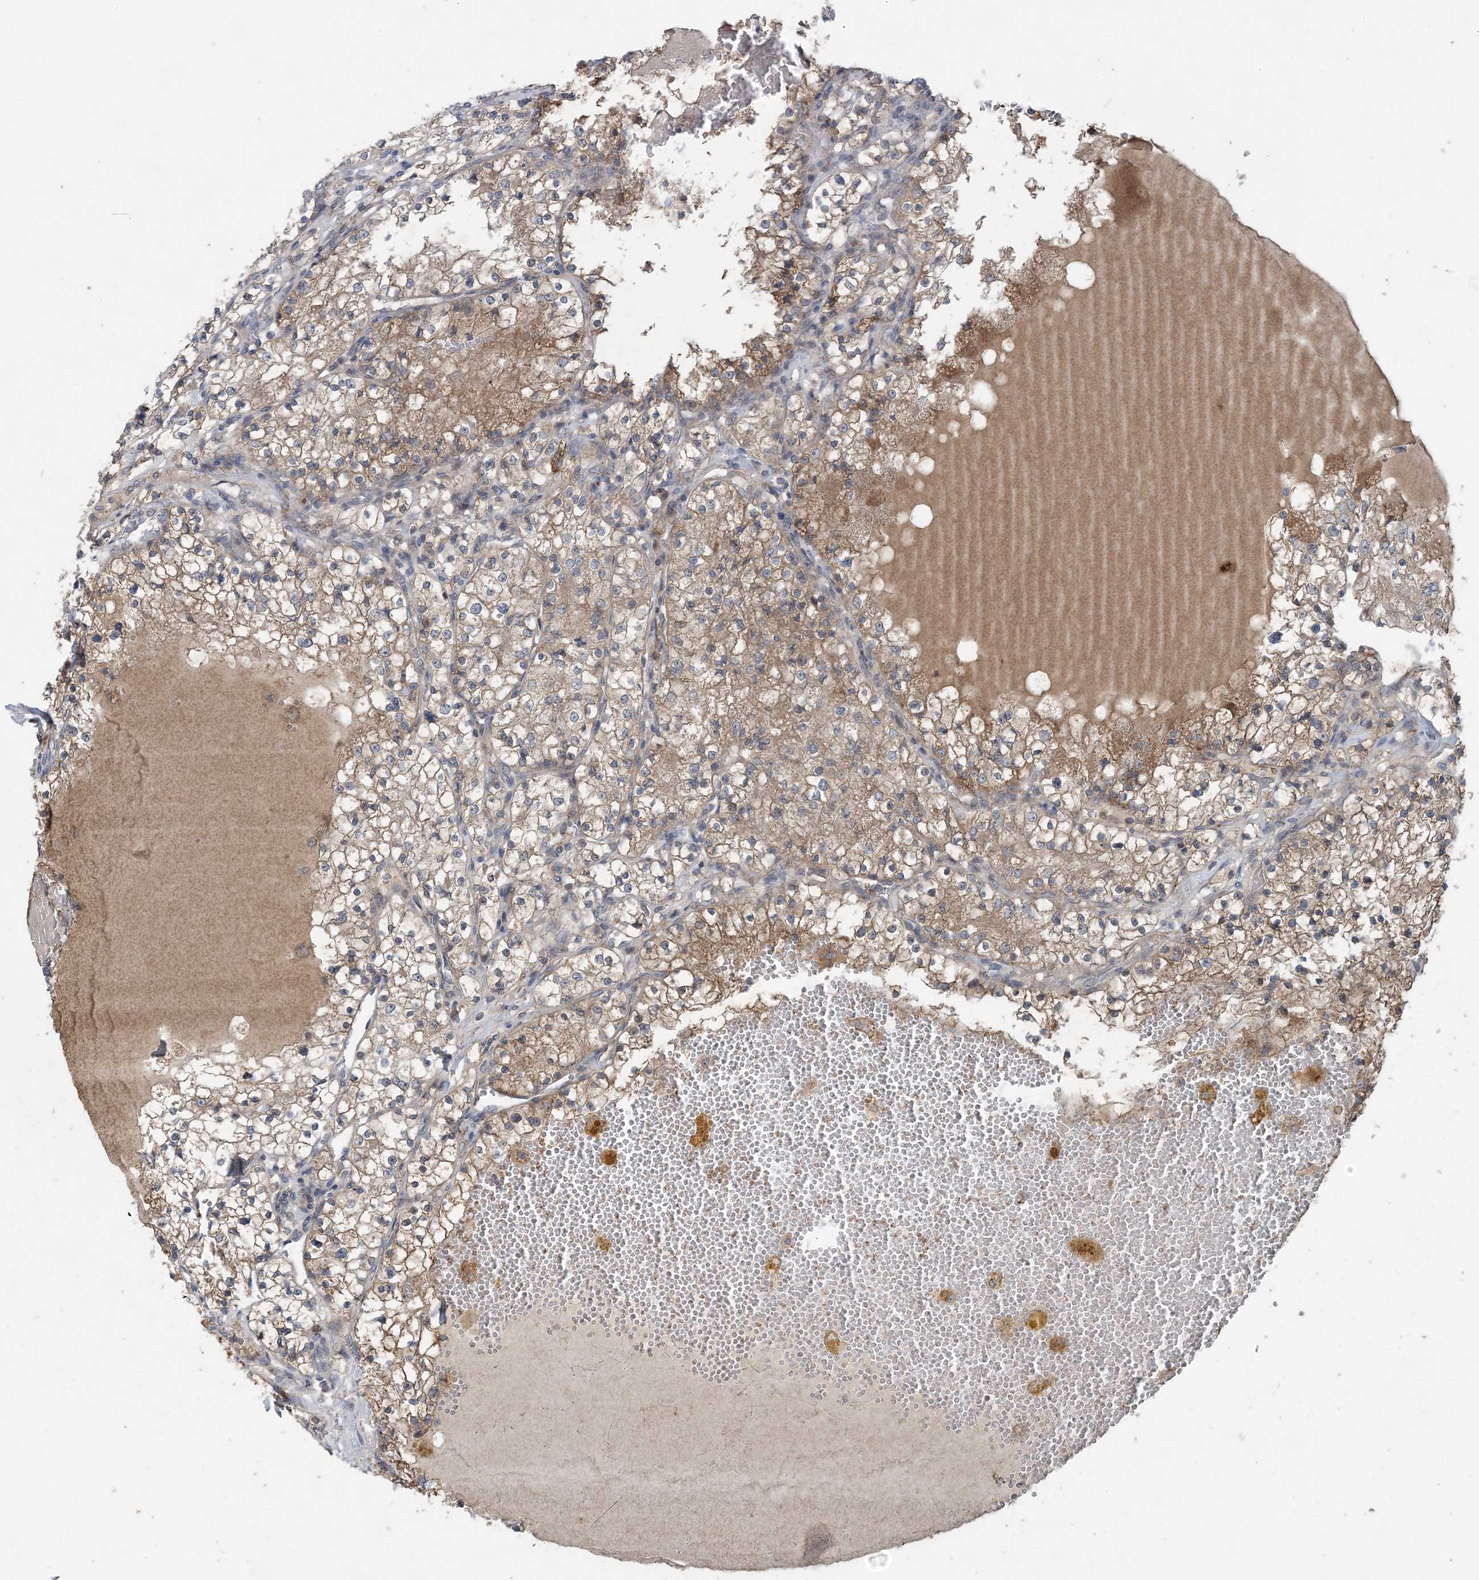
{"staining": {"intensity": "weak", "quantity": ">75%", "location": "cytoplasmic/membranous"}, "tissue": "renal cancer", "cell_type": "Tumor cells", "image_type": "cancer", "snomed": [{"axis": "morphology", "description": "Normal tissue, NOS"}, {"axis": "morphology", "description": "Adenocarcinoma, NOS"}, {"axis": "topography", "description": "Kidney"}], "caption": "This image shows immunohistochemistry staining of adenocarcinoma (renal), with low weak cytoplasmic/membranous positivity in approximately >75% of tumor cells.", "gene": "MYO9B", "patient": {"sex": "male", "age": 68}}